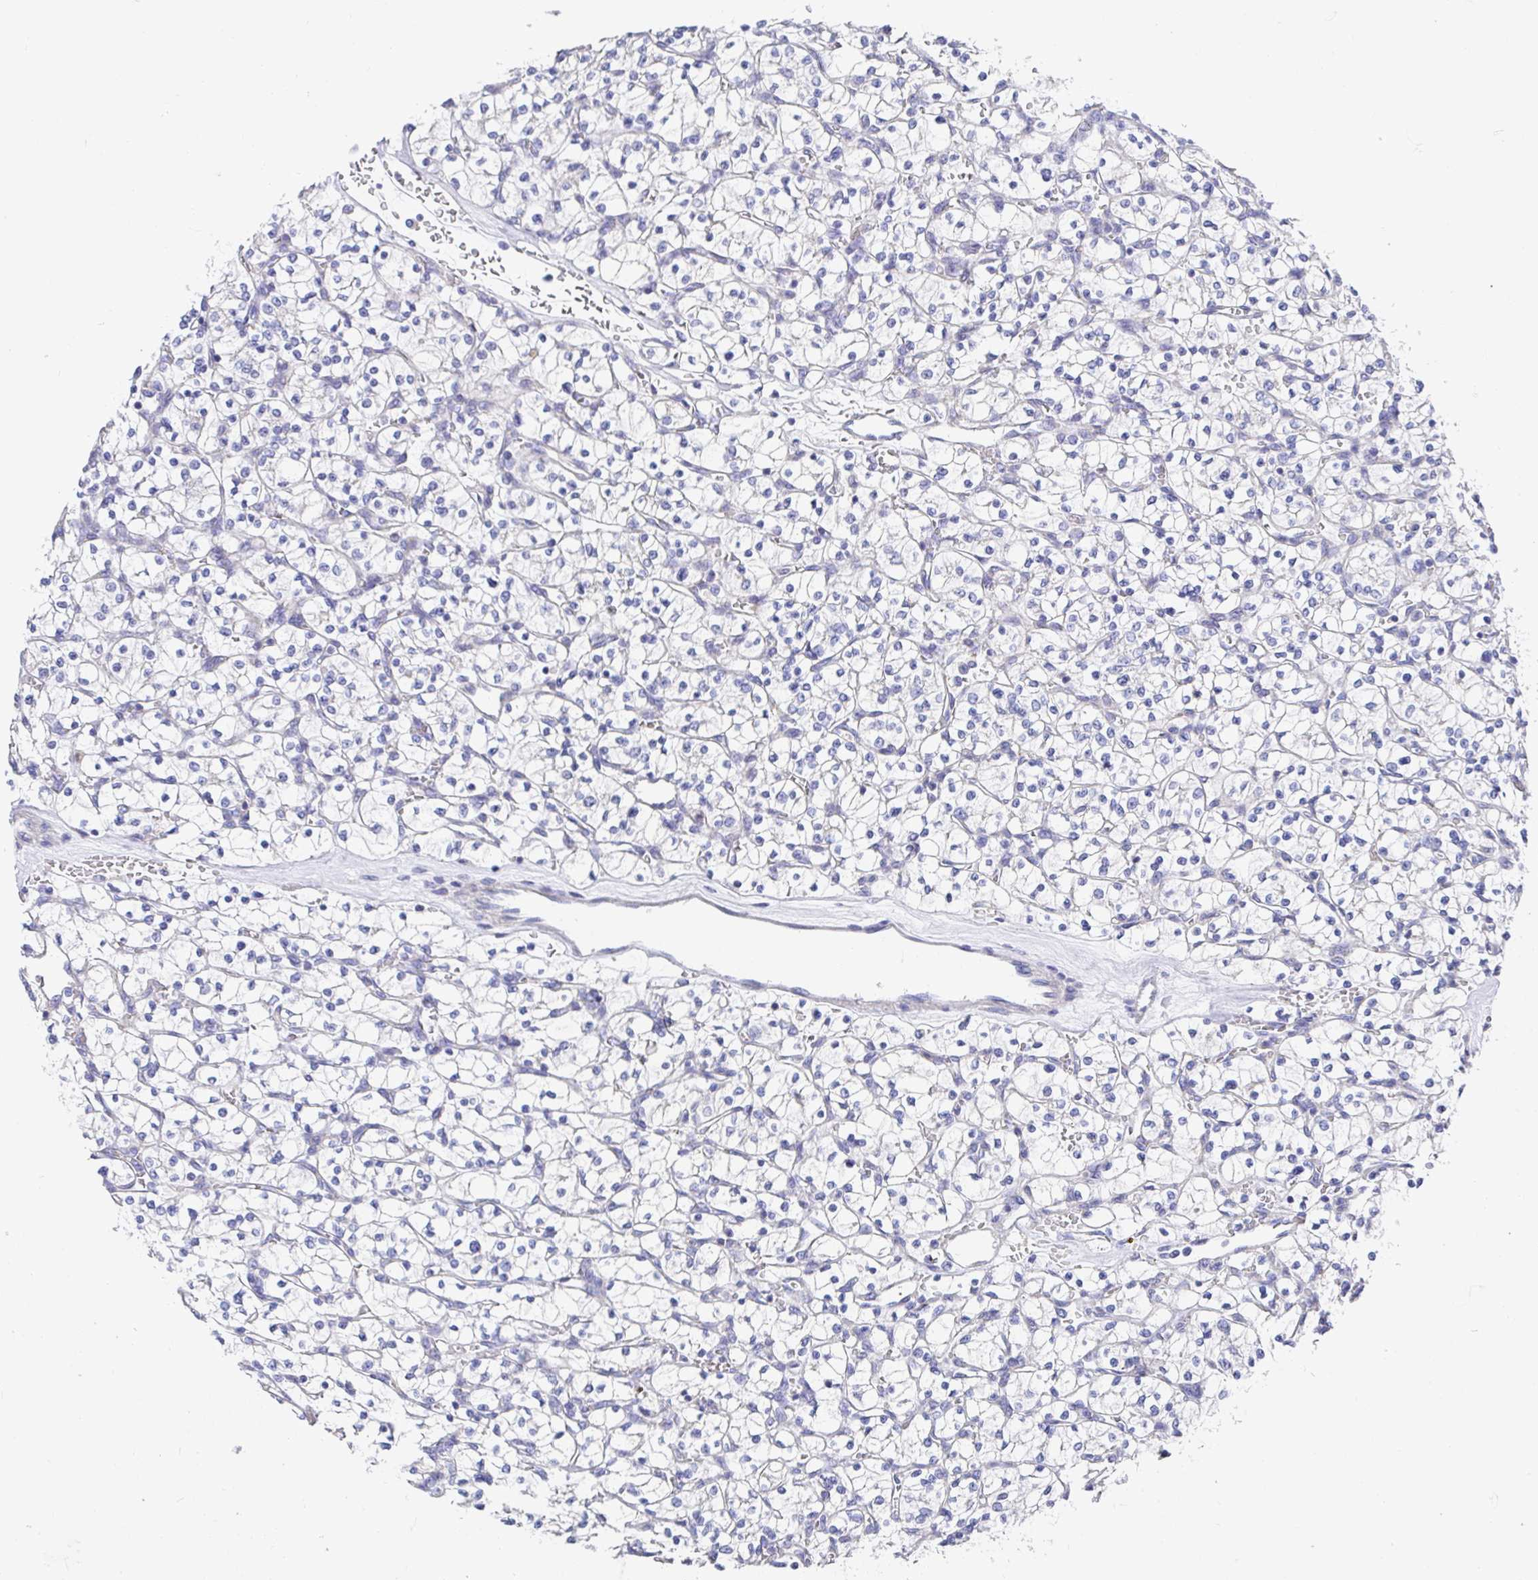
{"staining": {"intensity": "negative", "quantity": "none", "location": "none"}, "tissue": "renal cancer", "cell_type": "Tumor cells", "image_type": "cancer", "snomed": [{"axis": "morphology", "description": "Adenocarcinoma, NOS"}, {"axis": "topography", "description": "Kidney"}], "caption": "Tumor cells show no significant protein expression in renal adenocarcinoma.", "gene": "GOLGA1", "patient": {"sex": "female", "age": 64}}